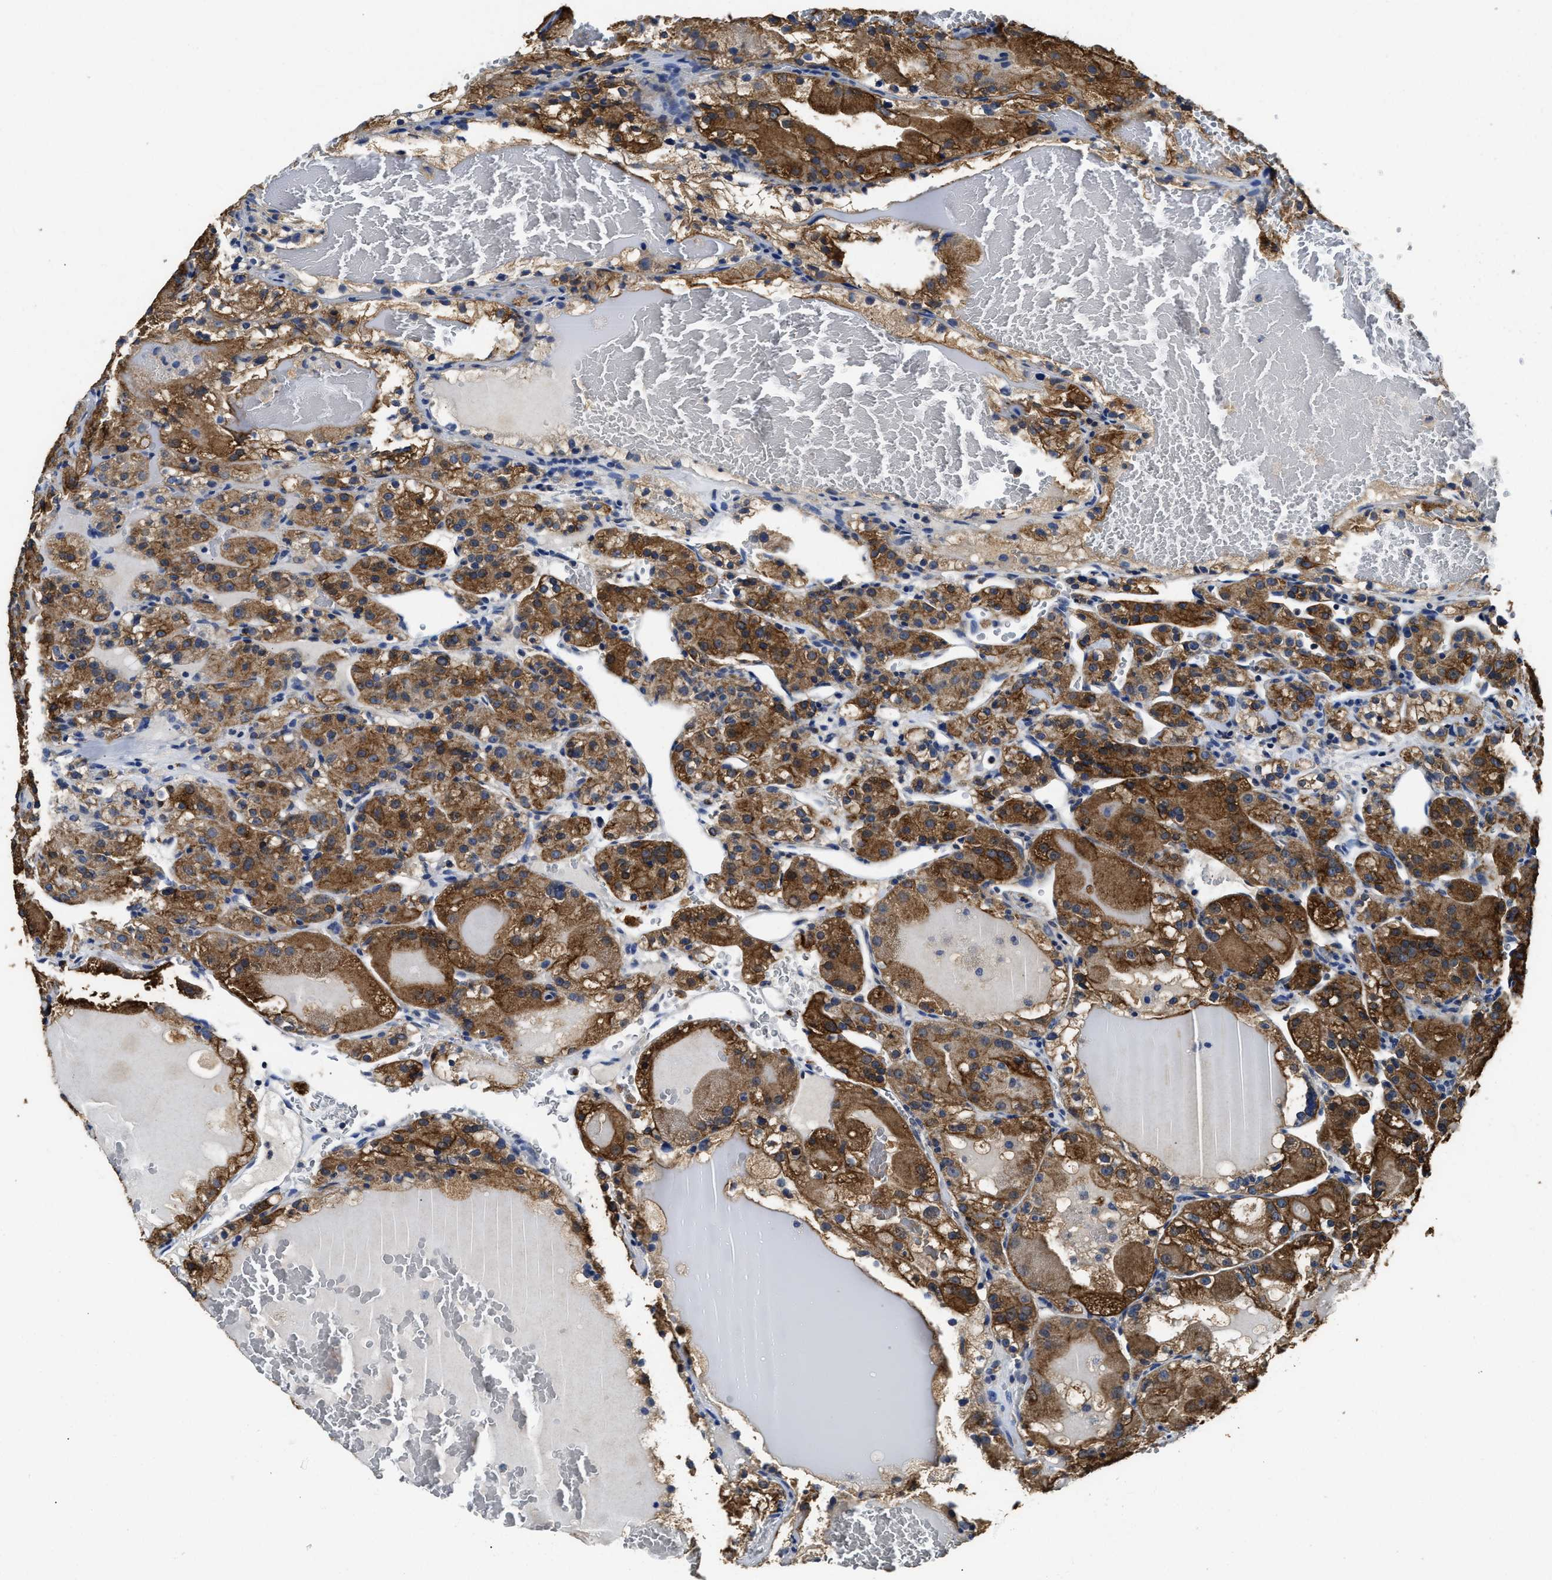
{"staining": {"intensity": "moderate", "quantity": ">75%", "location": "cytoplasmic/membranous"}, "tissue": "renal cancer", "cell_type": "Tumor cells", "image_type": "cancer", "snomed": [{"axis": "morphology", "description": "Normal tissue, NOS"}, {"axis": "morphology", "description": "Adenocarcinoma, NOS"}, {"axis": "topography", "description": "Kidney"}], "caption": "This histopathology image demonstrates renal adenocarcinoma stained with immunohistochemistry (IHC) to label a protein in brown. The cytoplasmic/membranous of tumor cells show moderate positivity for the protein. Nuclei are counter-stained blue.", "gene": "CTNNA1", "patient": {"sex": "male", "age": 61}}